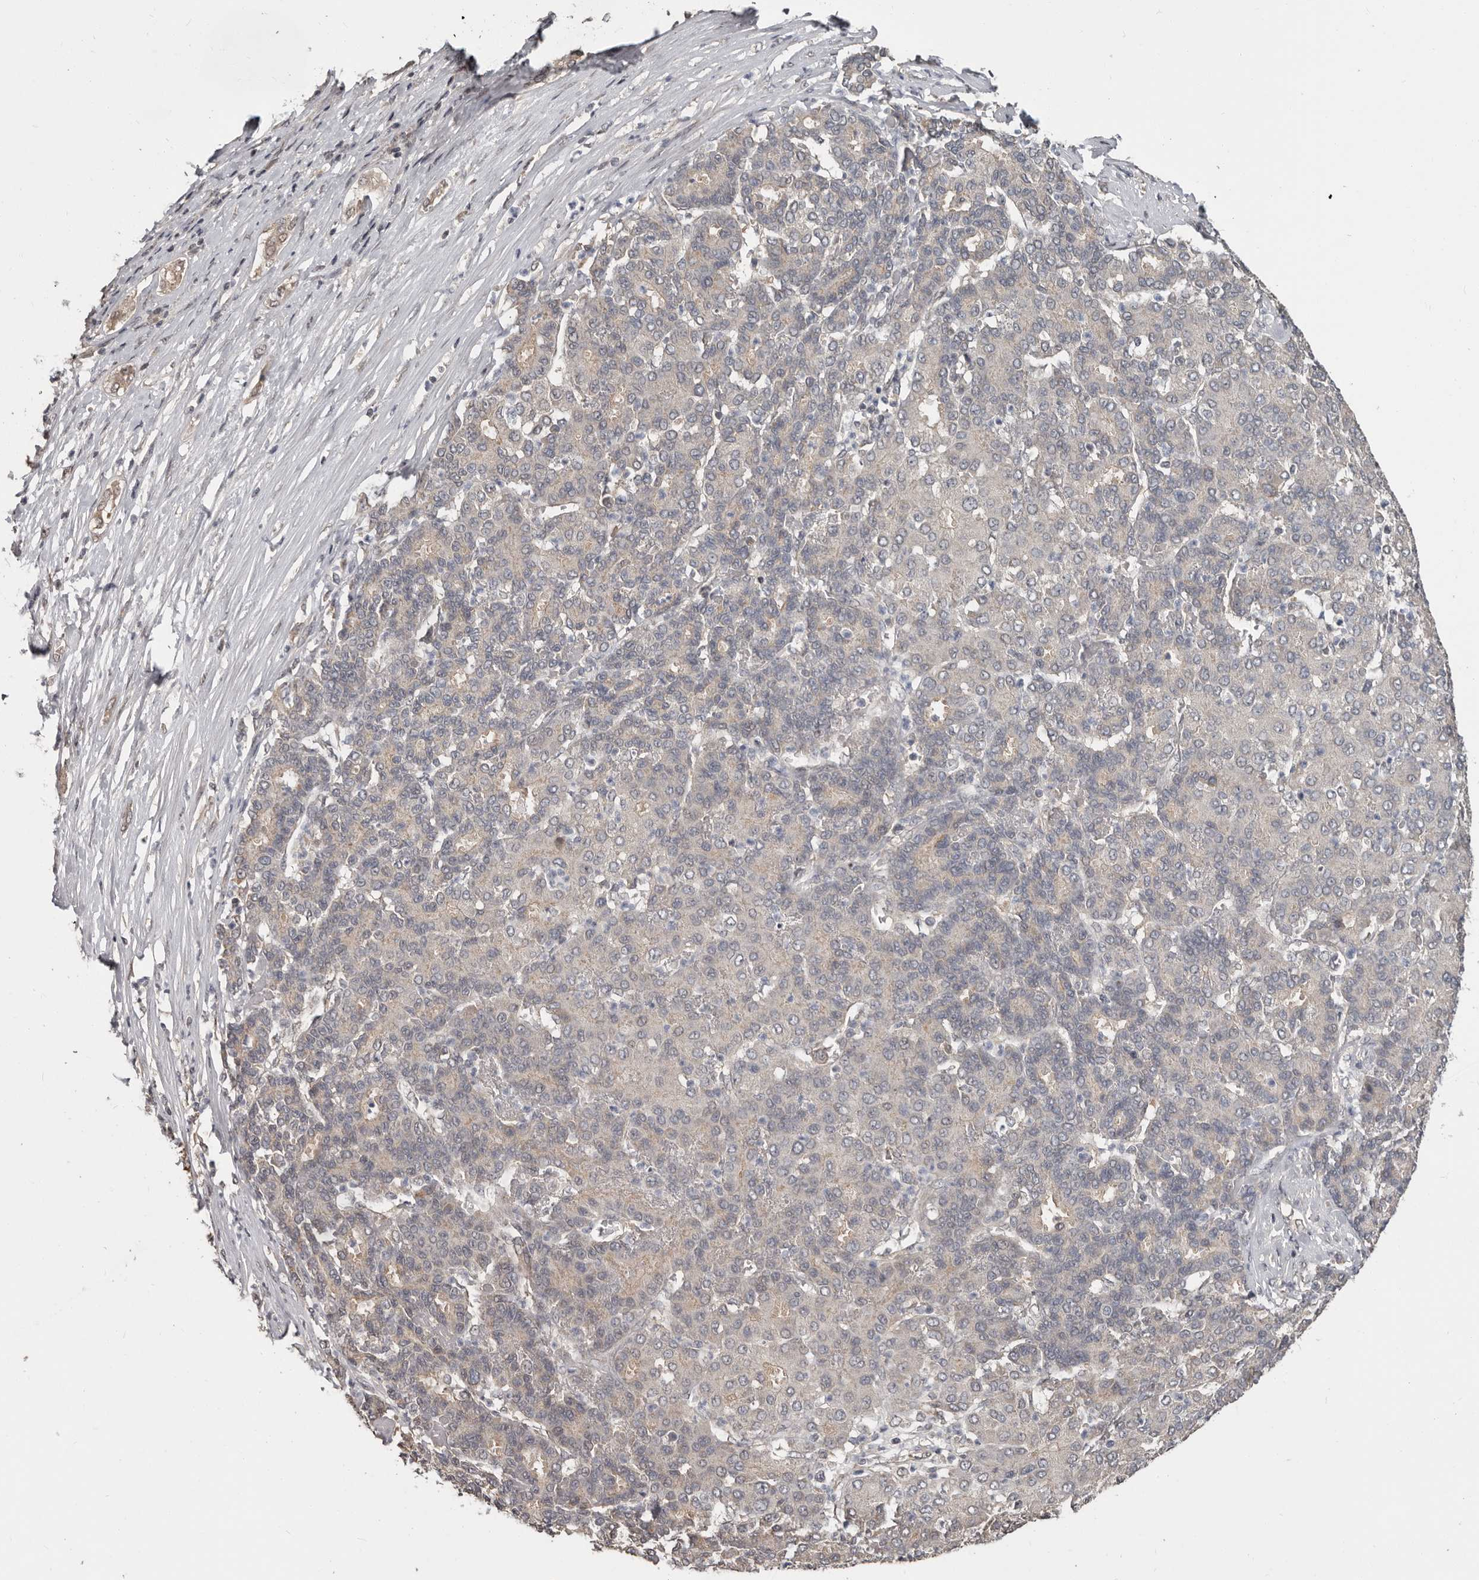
{"staining": {"intensity": "weak", "quantity": "25%-75%", "location": "cytoplasmic/membranous"}, "tissue": "liver cancer", "cell_type": "Tumor cells", "image_type": "cancer", "snomed": [{"axis": "morphology", "description": "Carcinoma, Hepatocellular, NOS"}, {"axis": "topography", "description": "Liver"}], "caption": "Immunohistochemistry (IHC) histopathology image of neoplastic tissue: human liver hepatocellular carcinoma stained using immunohistochemistry (IHC) displays low levels of weak protein expression localized specifically in the cytoplasmic/membranous of tumor cells, appearing as a cytoplasmic/membranous brown color.", "gene": "ZFP14", "patient": {"sex": "male", "age": 65}}